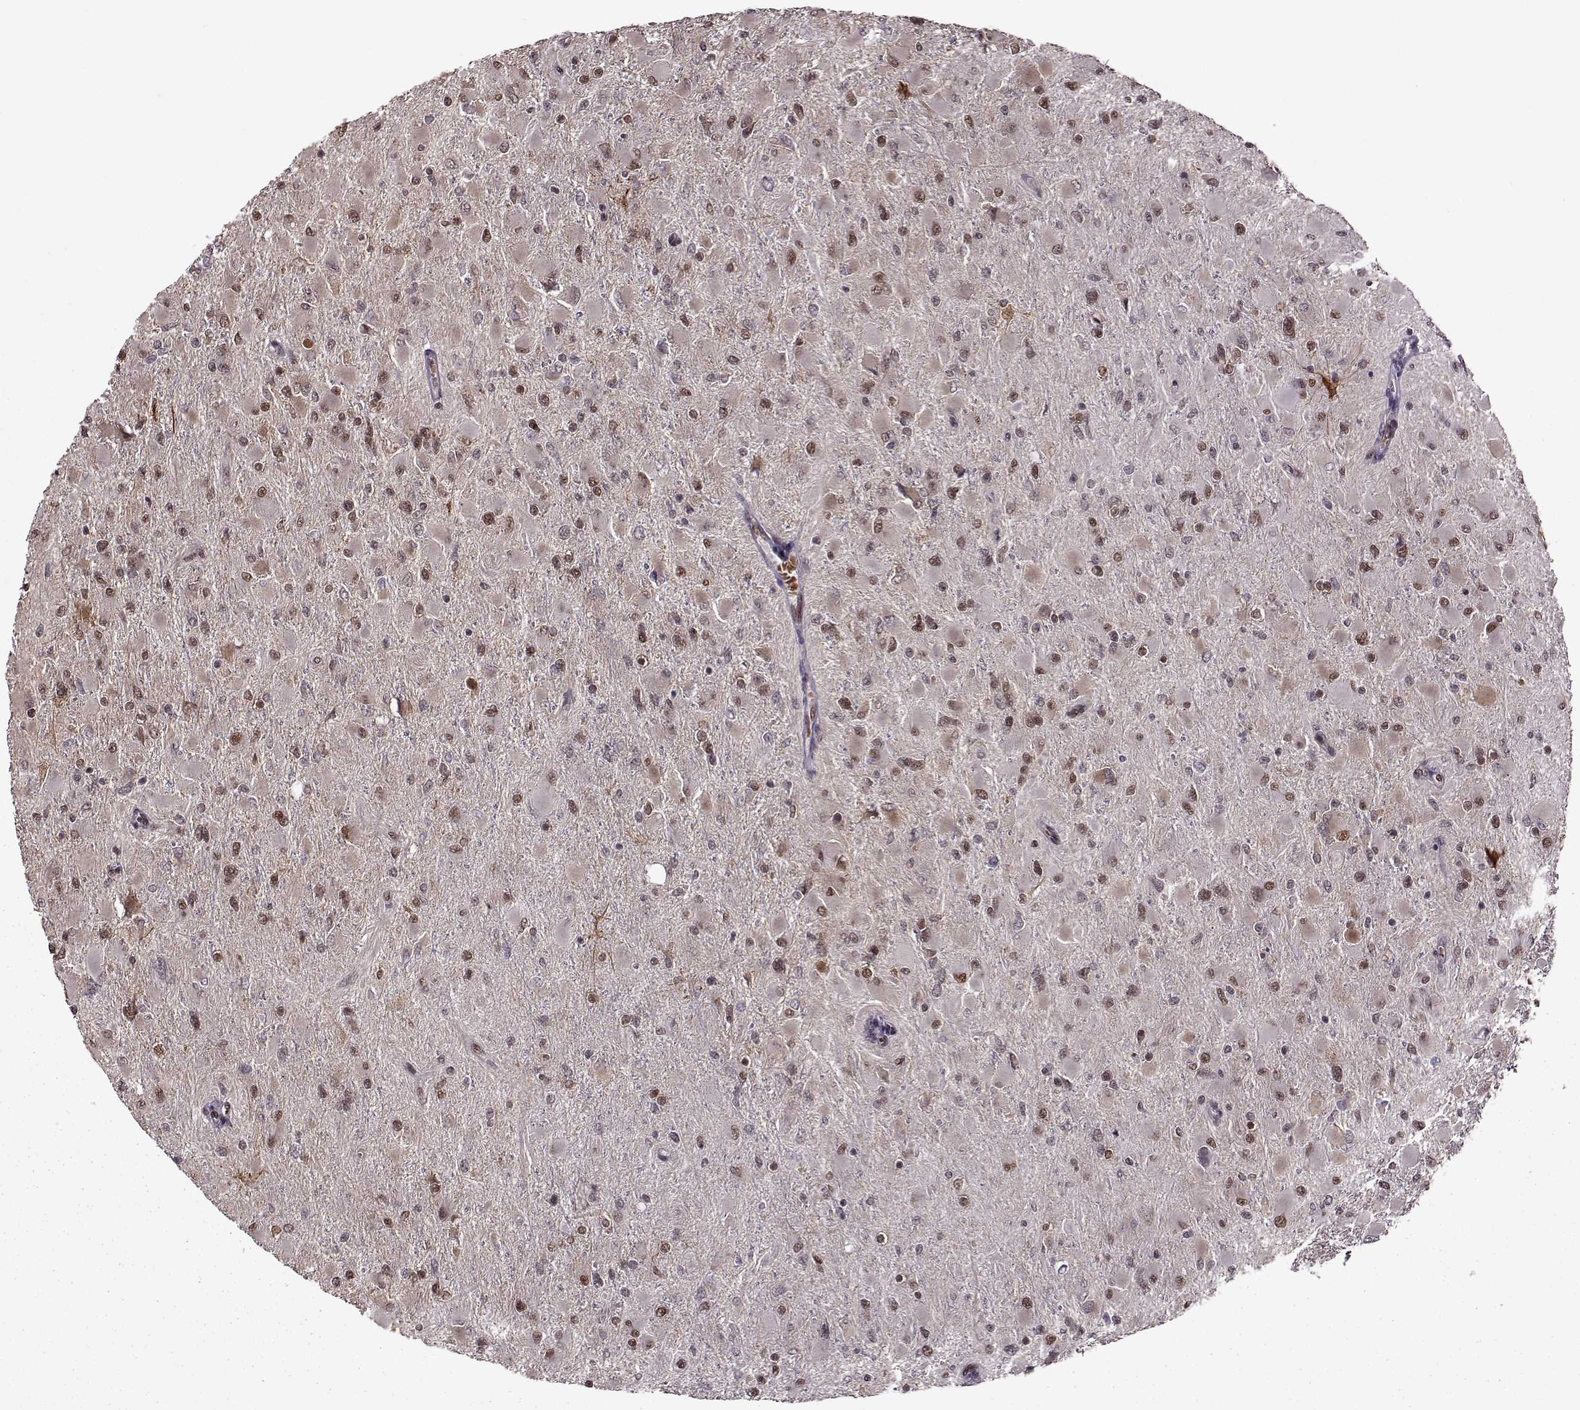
{"staining": {"intensity": "moderate", "quantity": ">75%", "location": "nuclear"}, "tissue": "glioma", "cell_type": "Tumor cells", "image_type": "cancer", "snomed": [{"axis": "morphology", "description": "Glioma, malignant, High grade"}, {"axis": "topography", "description": "Cerebral cortex"}], "caption": "Tumor cells display medium levels of moderate nuclear staining in about >75% of cells in glioma. Nuclei are stained in blue.", "gene": "FTO", "patient": {"sex": "female", "age": 36}}